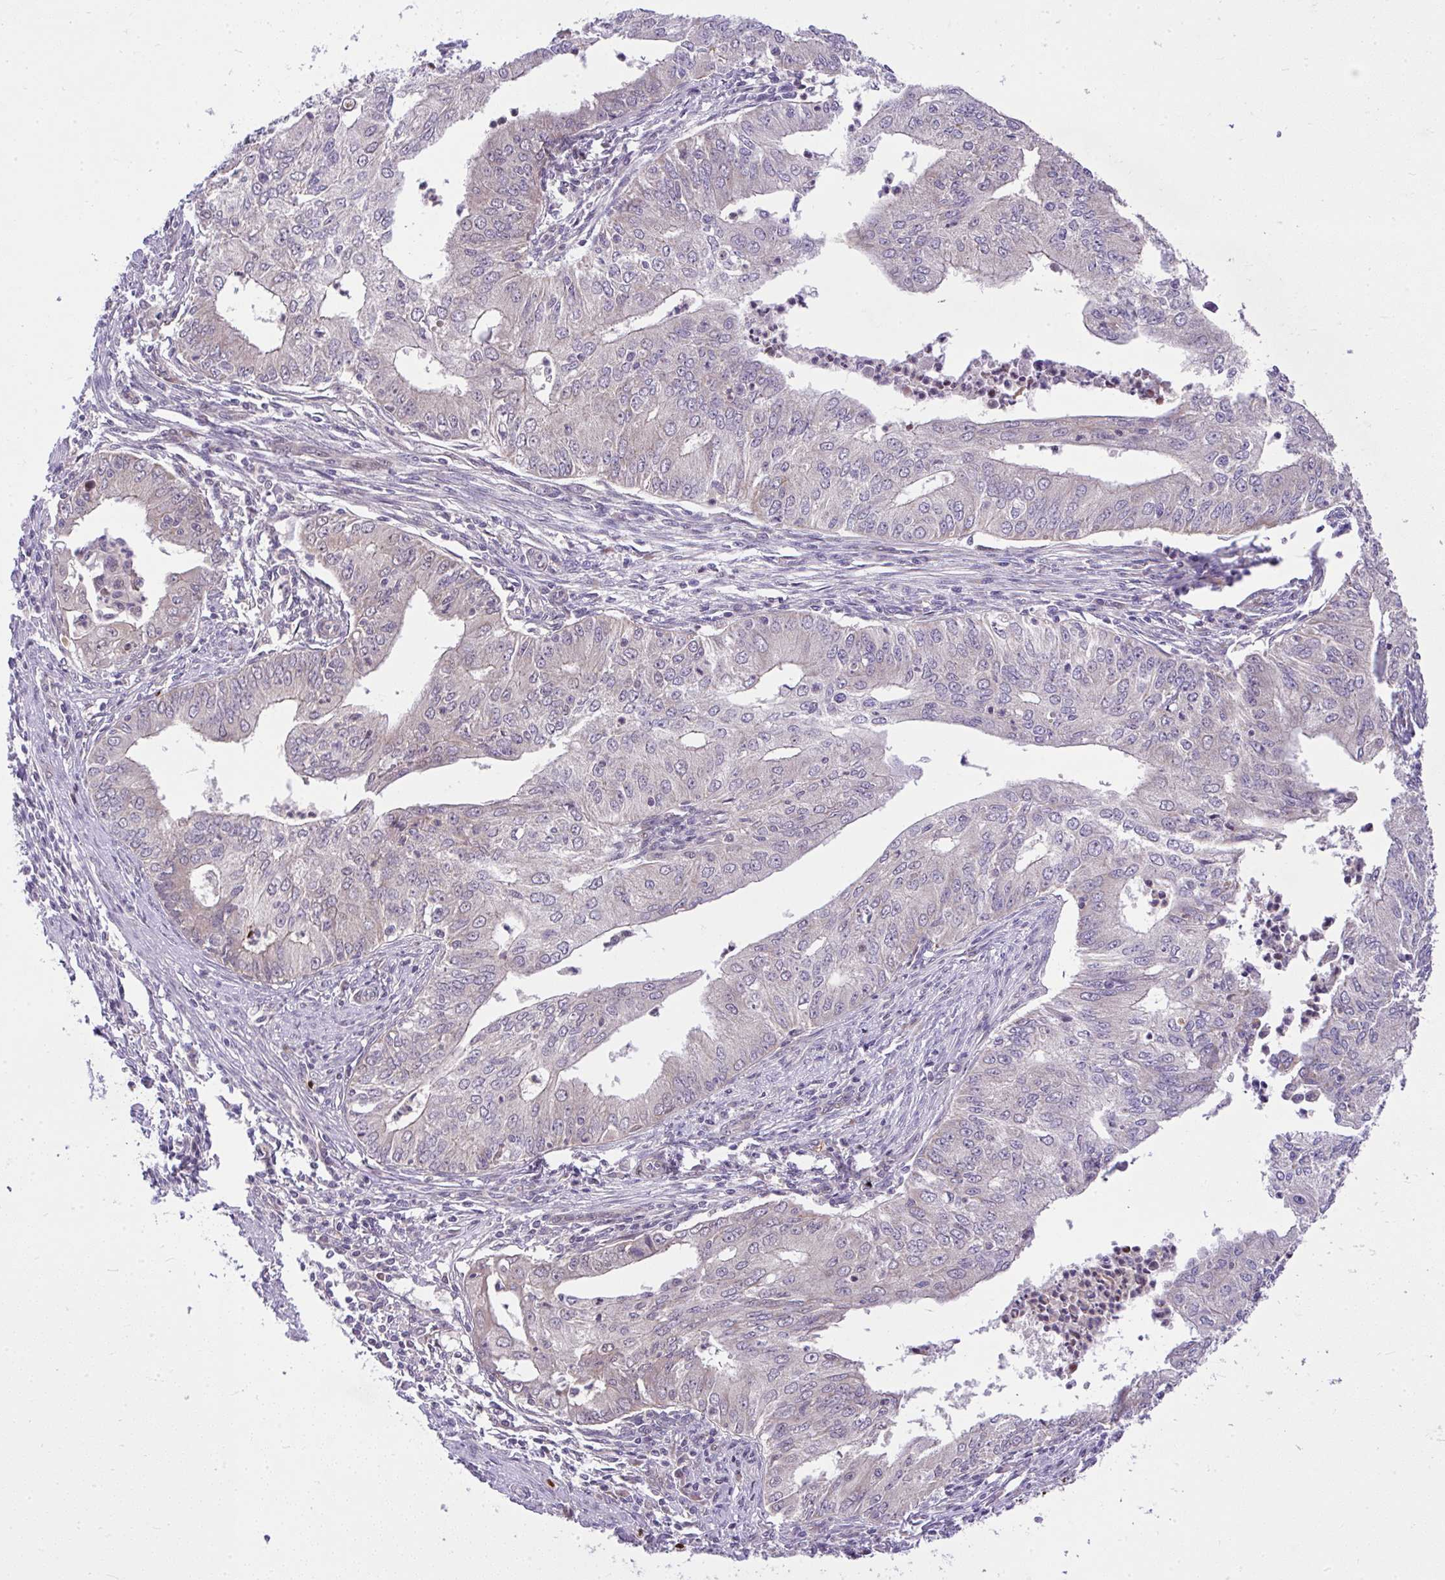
{"staining": {"intensity": "negative", "quantity": "none", "location": "none"}, "tissue": "endometrial cancer", "cell_type": "Tumor cells", "image_type": "cancer", "snomed": [{"axis": "morphology", "description": "Adenocarcinoma, NOS"}, {"axis": "topography", "description": "Endometrium"}], "caption": "This is an immunohistochemistry (IHC) image of human adenocarcinoma (endometrial). There is no expression in tumor cells.", "gene": "CHIA", "patient": {"sex": "female", "age": 50}}